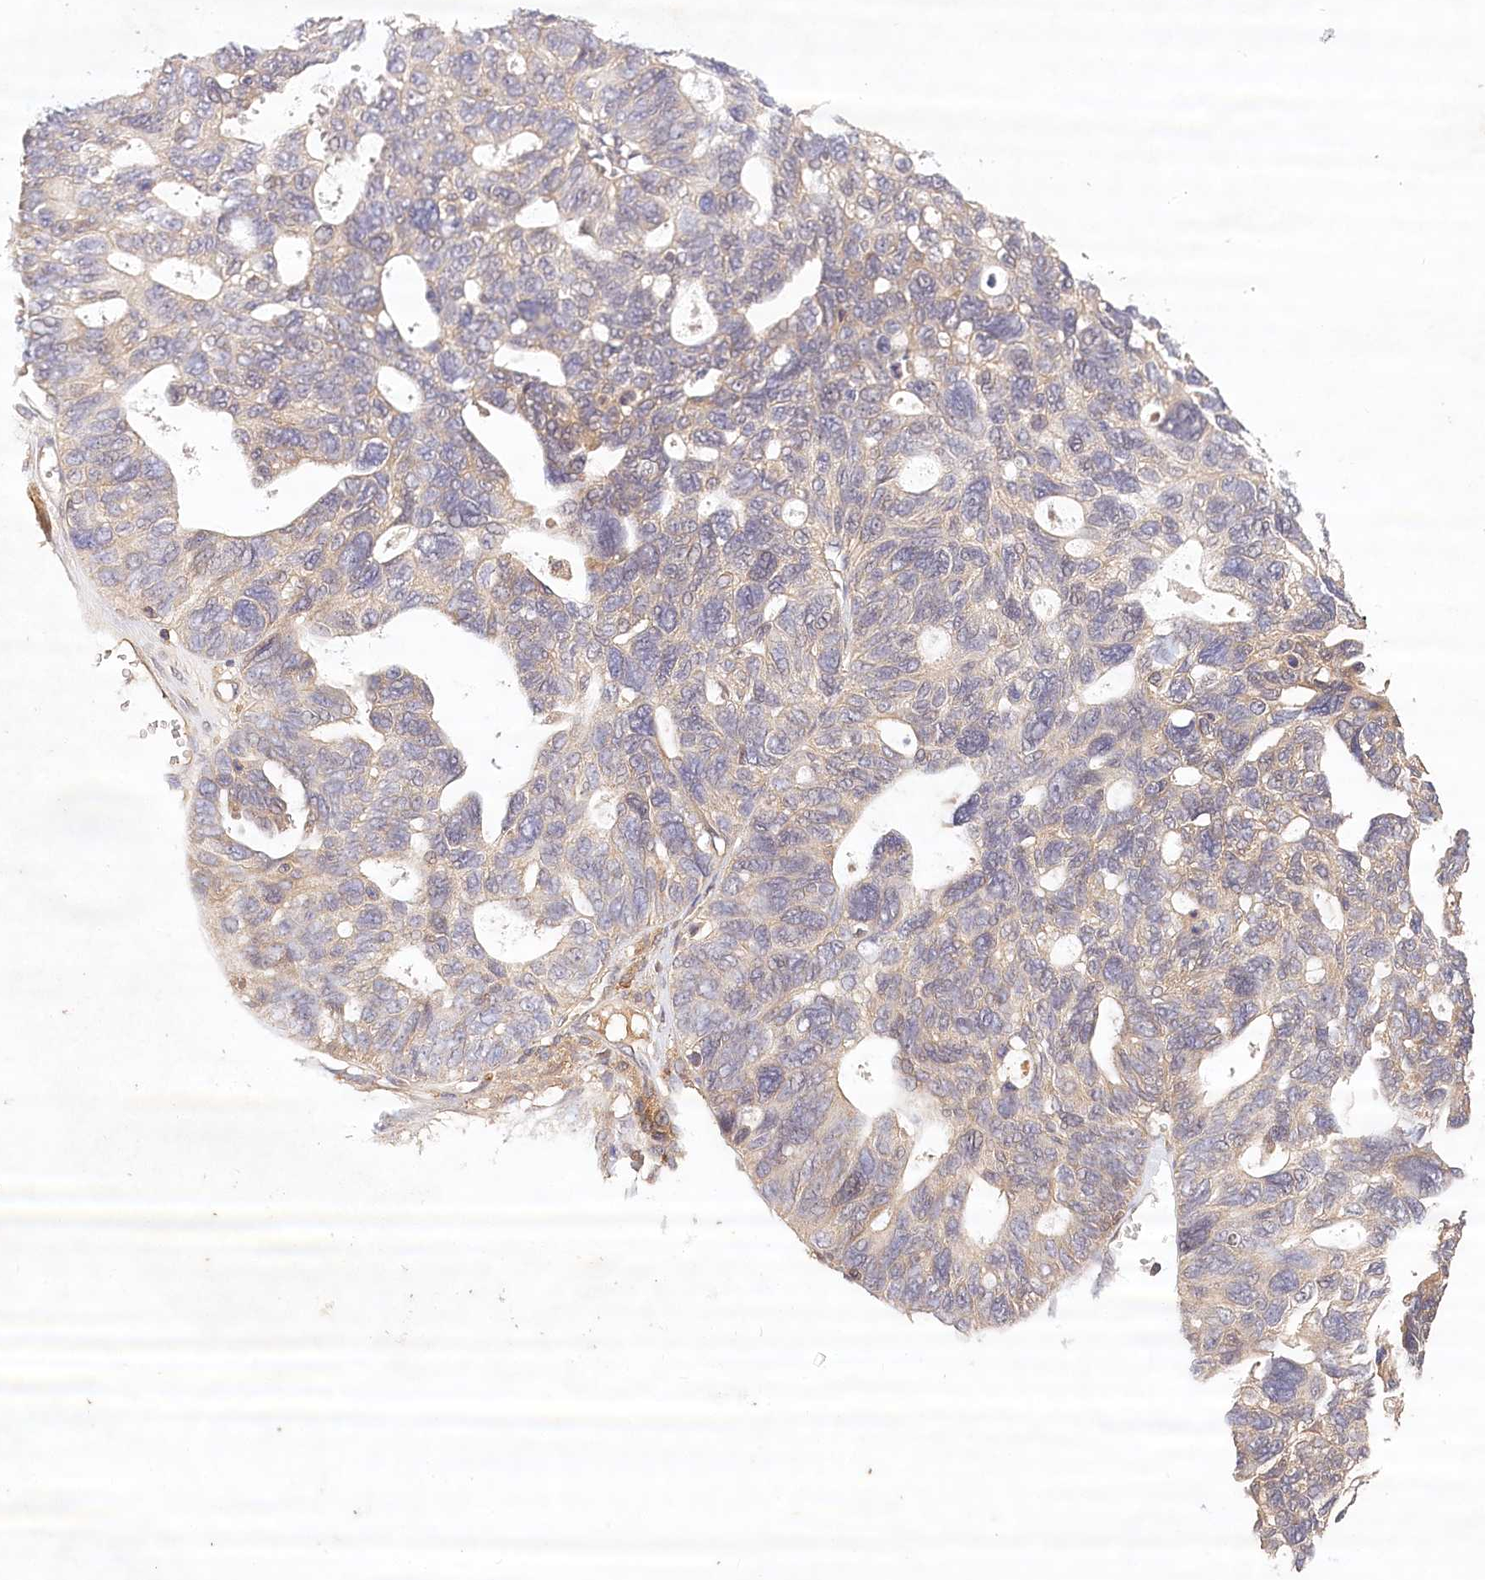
{"staining": {"intensity": "weak", "quantity": "<25%", "location": "cytoplasmic/membranous"}, "tissue": "ovarian cancer", "cell_type": "Tumor cells", "image_type": "cancer", "snomed": [{"axis": "morphology", "description": "Cystadenocarcinoma, serous, NOS"}, {"axis": "topography", "description": "Ovary"}], "caption": "An immunohistochemistry photomicrograph of ovarian cancer (serous cystadenocarcinoma) is shown. There is no staining in tumor cells of ovarian cancer (serous cystadenocarcinoma).", "gene": "LSS", "patient": {"sex": "female", "age": 79}}